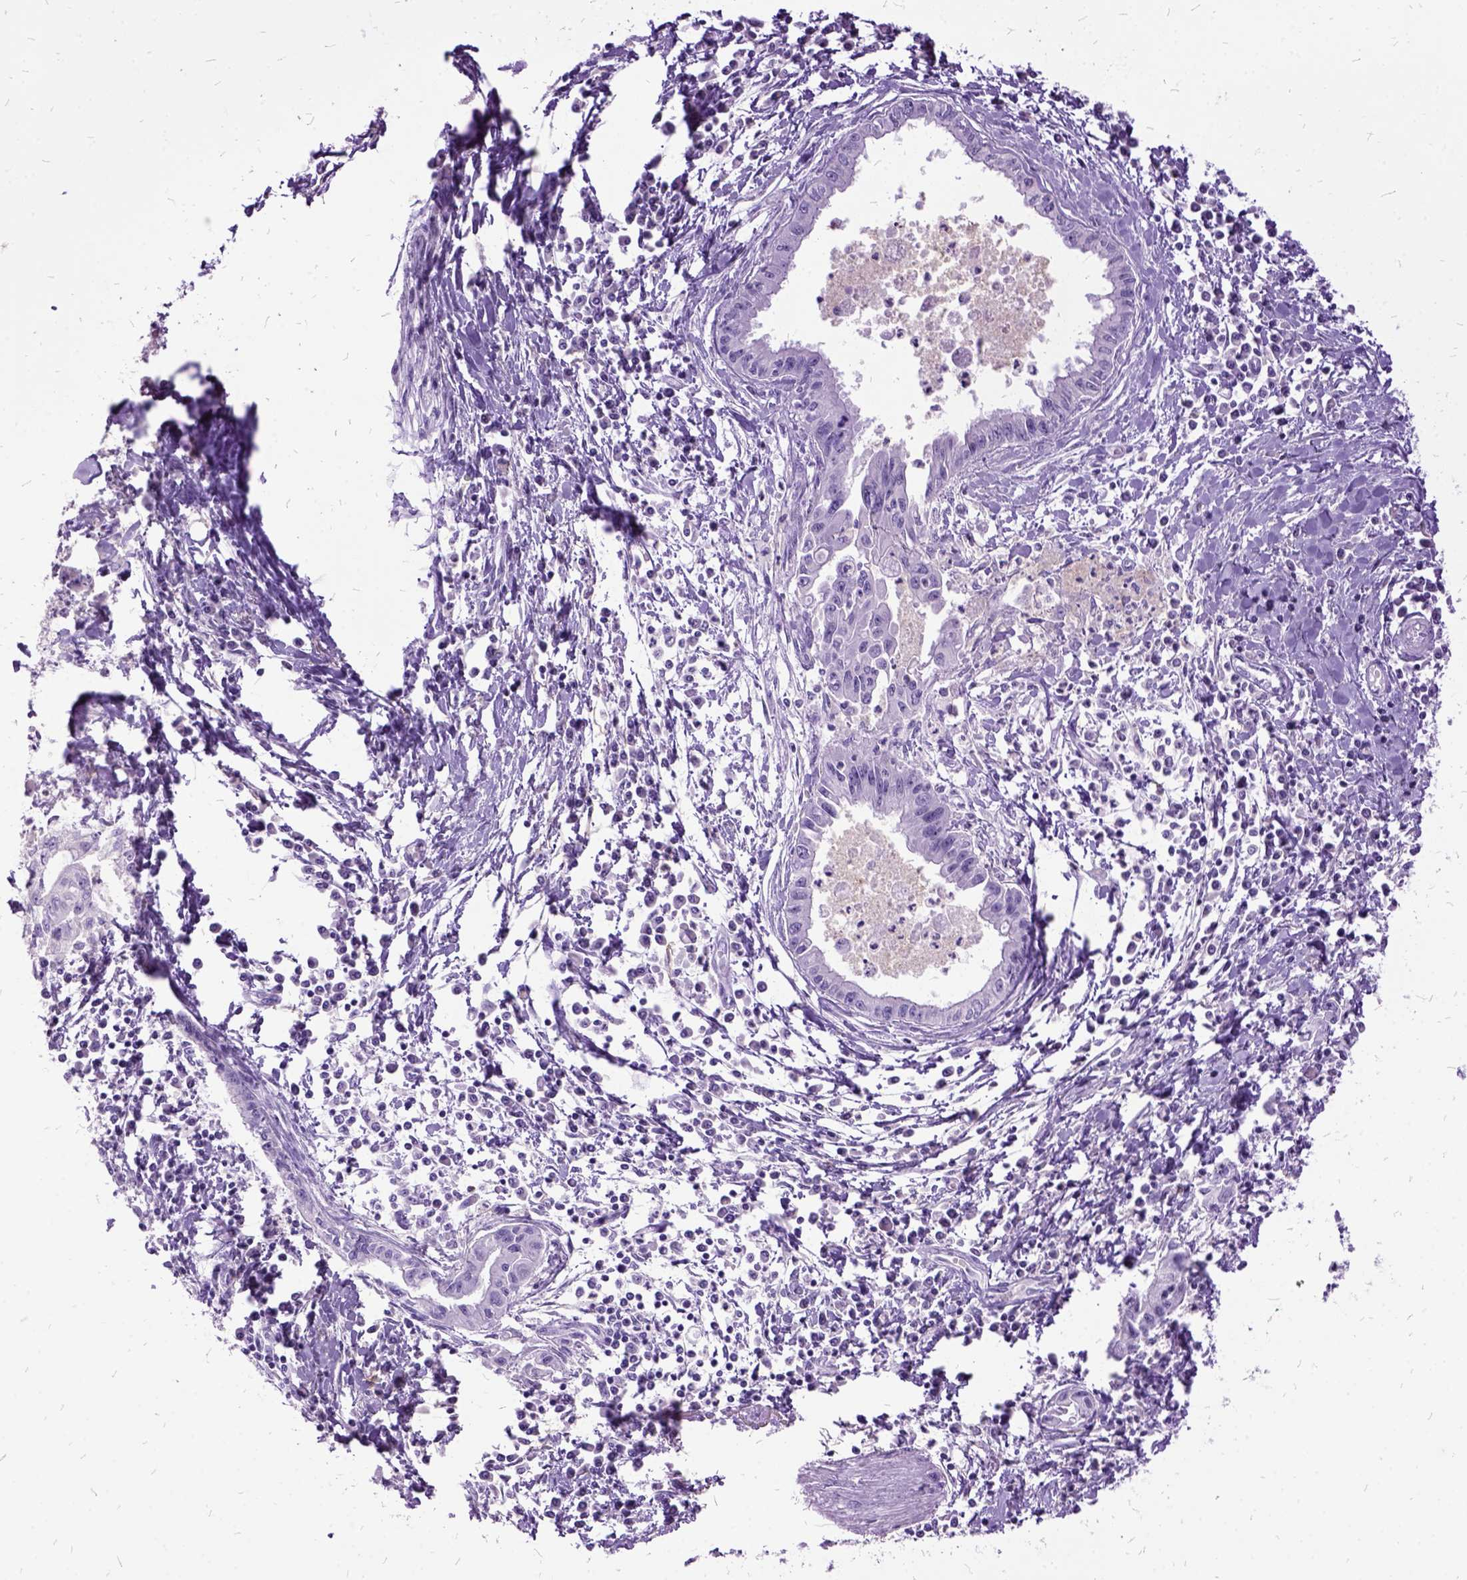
{"staining": {"intensity": "negative", "quantity": "none", "location": "none"}, "tissue": "pancreatic cancer", "cell_type": "Tumor cells", "image_type": "cancer", "snomed": [{"axis": "morphology", "description": "Adenocarcinoma, NOS"}, {"axis": "topography", "description": "Pancreas"}], "caption": "An immunohistochemistry photomicrograph of adenocarcinoma (pancreatic) is shown. There is no staining in tumor cells of adenocarcinoma (pancreatic). (Stains: DAB (3,3'-diaminobenzidine) immunohistochemistry with hematoxylin counter stain, Microscopy: brightfield microscopy at high magnification).", "gene": "MME", "patient": {"sex": "male", "age": 72}}